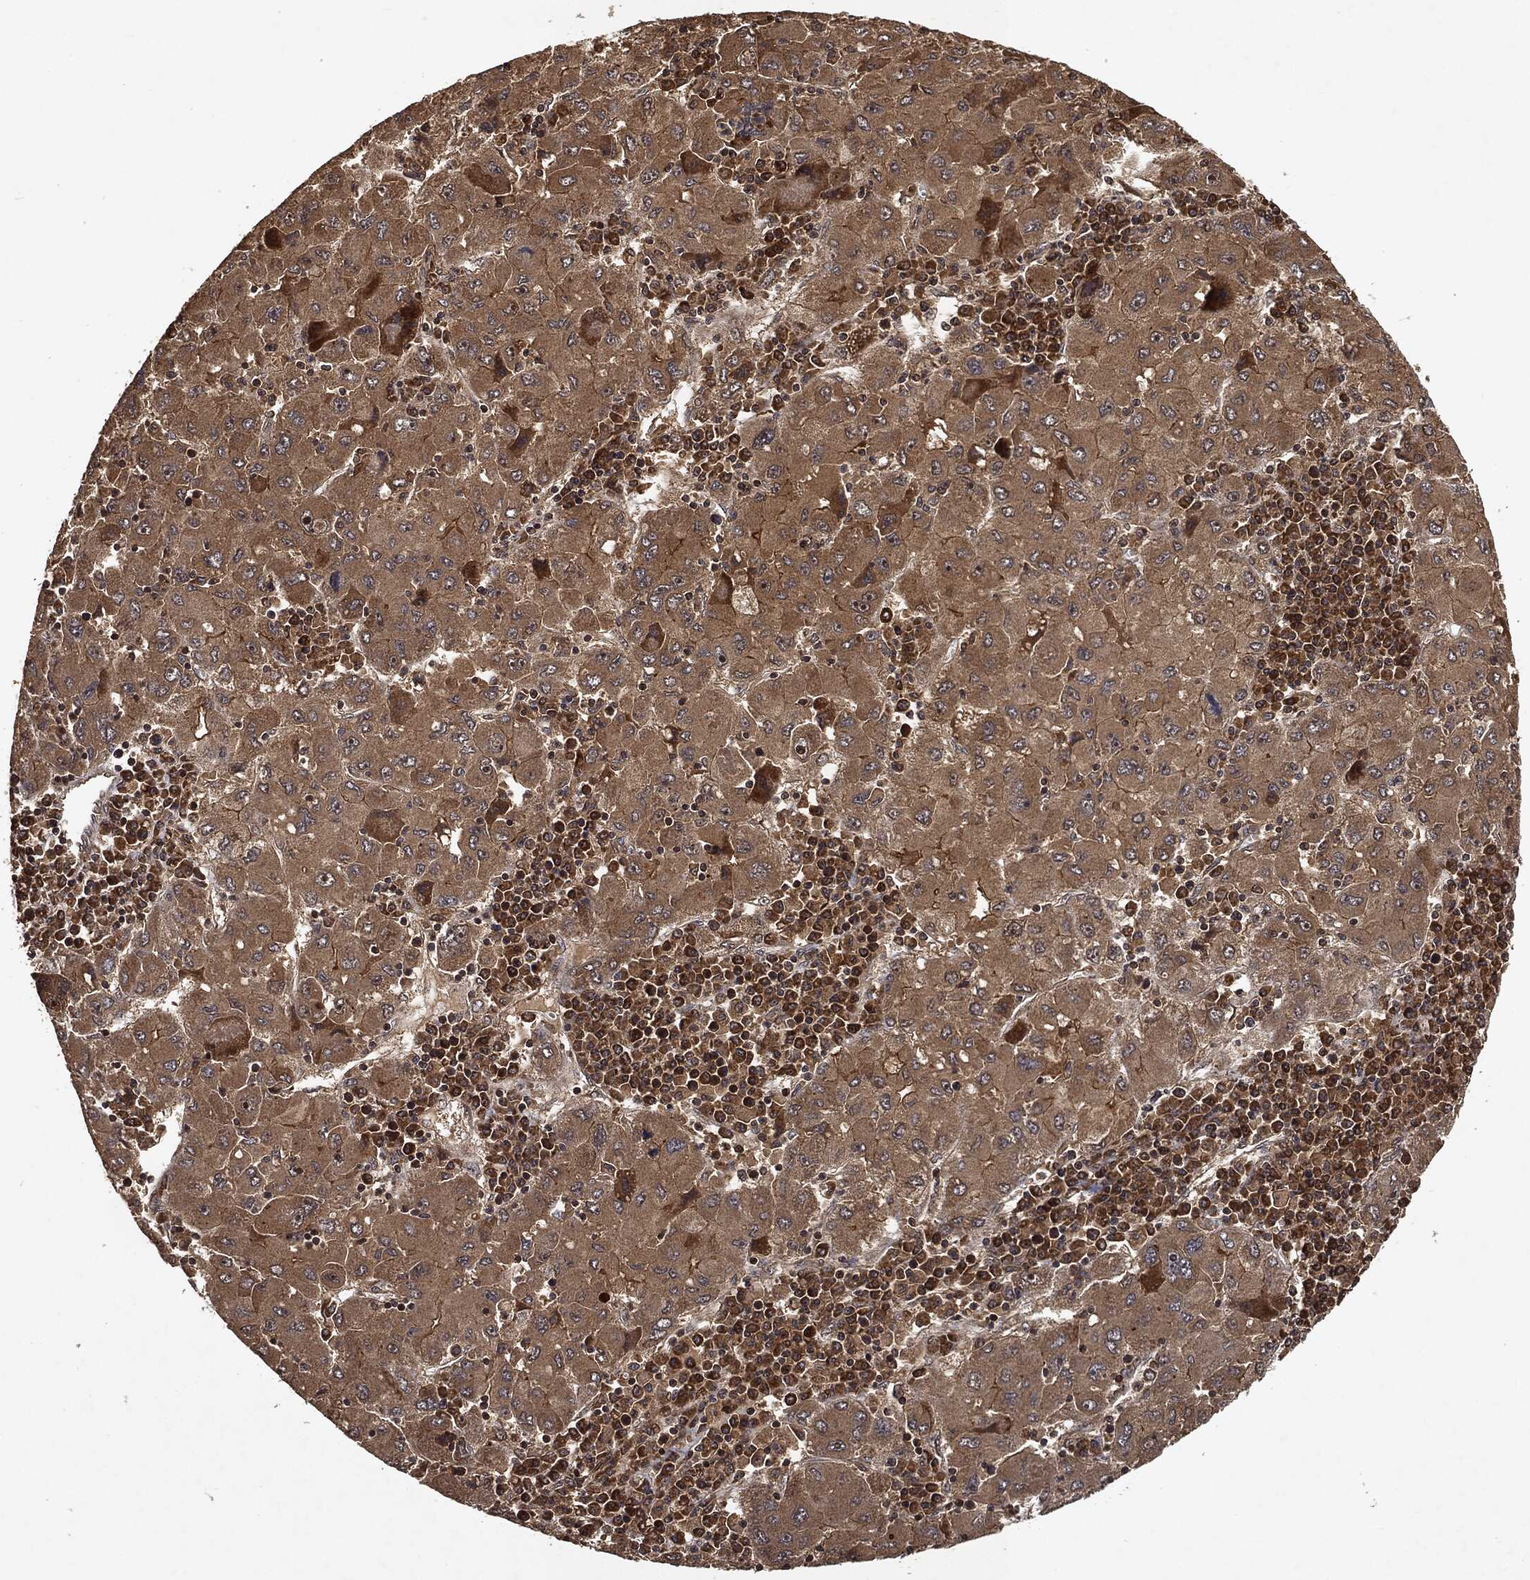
{"staining": {"intensity": "moderate", "quantity": ">75%", "location": "cytoplasmic/membranous"}, "tissue": "liver cancer", "cell_type": "Tumor cells", "image_type": "cancer", "snomed": [{"axis": "morphology", "description": "Carcinoma, Hepatocellular, NOS"}, {"axis": "topography", "description": "Liver"}], "caption": "Moderate cytoplasmic/membranous protein positivity is present in approximately >75% of tumor cells in liver cancer.", "gene": "ZNF226", "patient": {"sex": "male", "age": 75}}